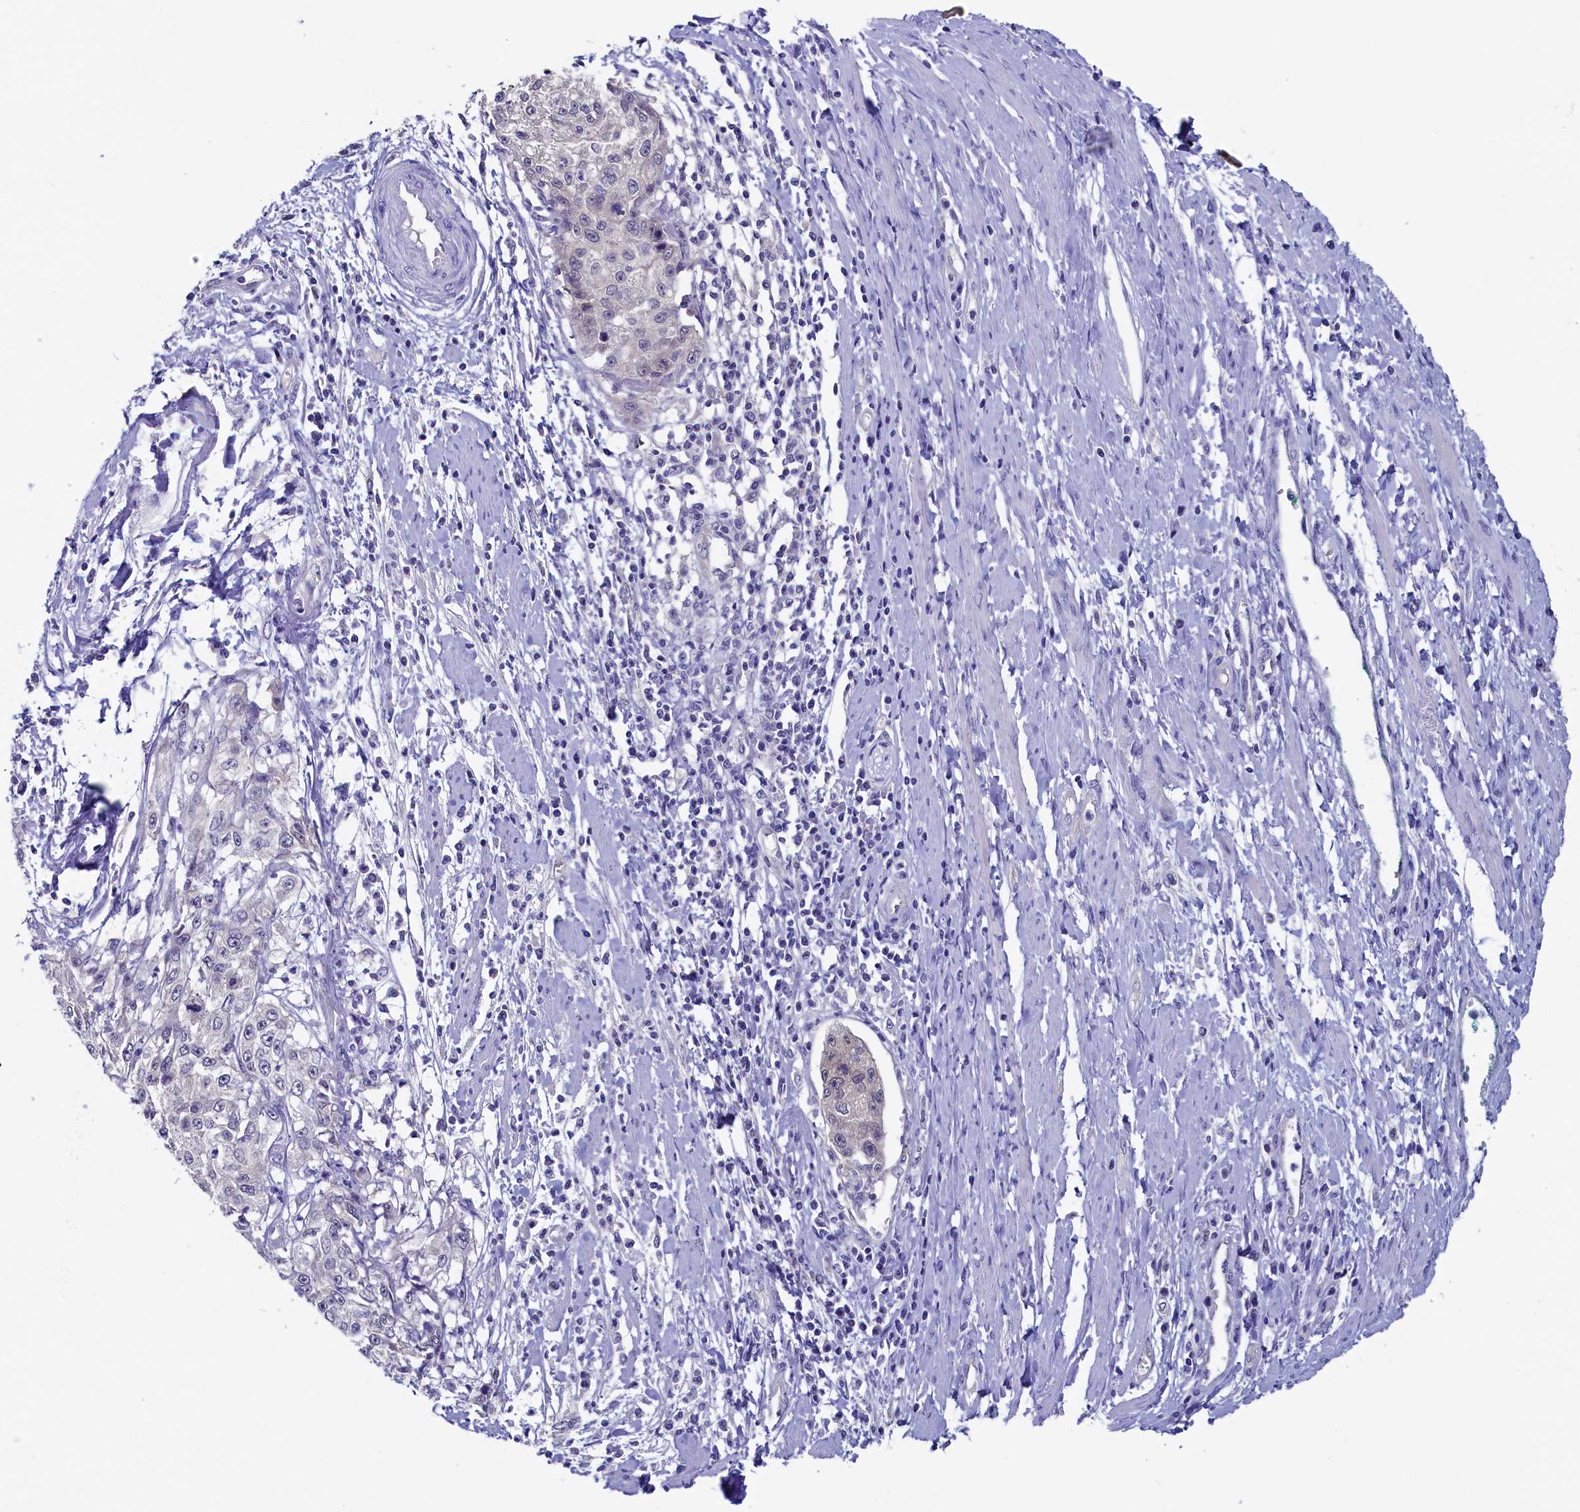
{"staining": {"intensity": "negative", "quantity": "none", "location": "none"}, "tissue": "cervical cancer", "cell_type": "Tumor cells", "image_type": "cancer", "snomed": [{"axis": "morphology", "description": "Squamous cell carcinoma, NOS"}, {"axis": "topography", "description": "Cervix"}], "caption": "Immunohistochemistry (IHC) photomicrograph of cervical squamous cell carcinoma stained for a protein (brown), which shows no expression in tumor cells.", "gene": "CIAPIN1", "patient": {"sex": "female", "age": 57}}